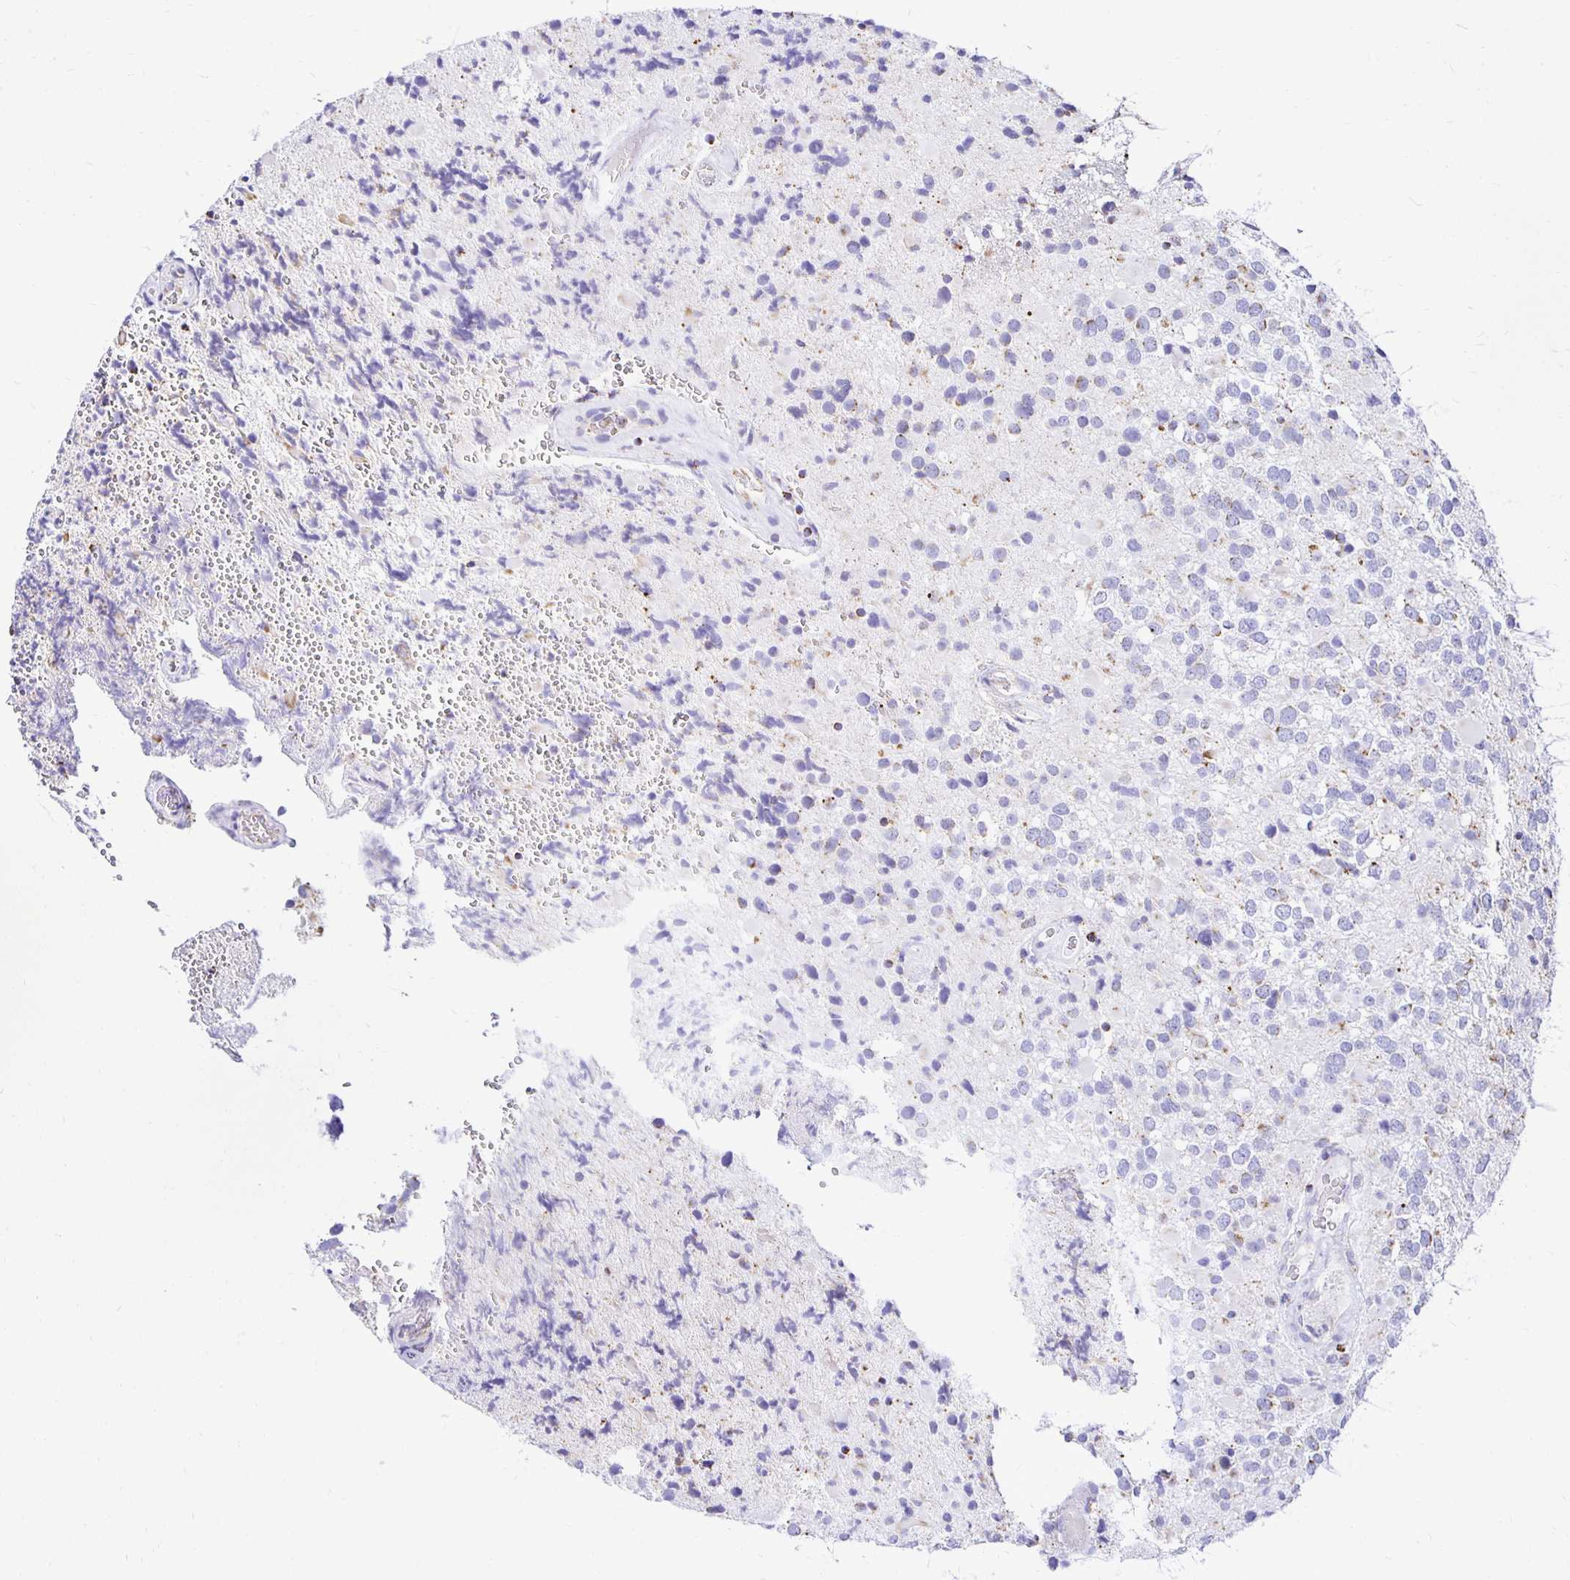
{"staining": {"intensity": "negative", "quantity": "none", "location": "none"}, "tissue": "glioma", "cell_type": "Tumor cells", "image_type": "cancer", "snomed": [{"axis": "morphology", "description": "Glioma, malignant, High grade"}, {"axis": "topography", "description": "Brain"}], "caption": "DAB immunohistochemical staining of human malignant high-grade glioma demonstrates no significant expression in tumor cells.", "gene": "PLAAT2", "patient": {"sex": "female", "age": 40}}